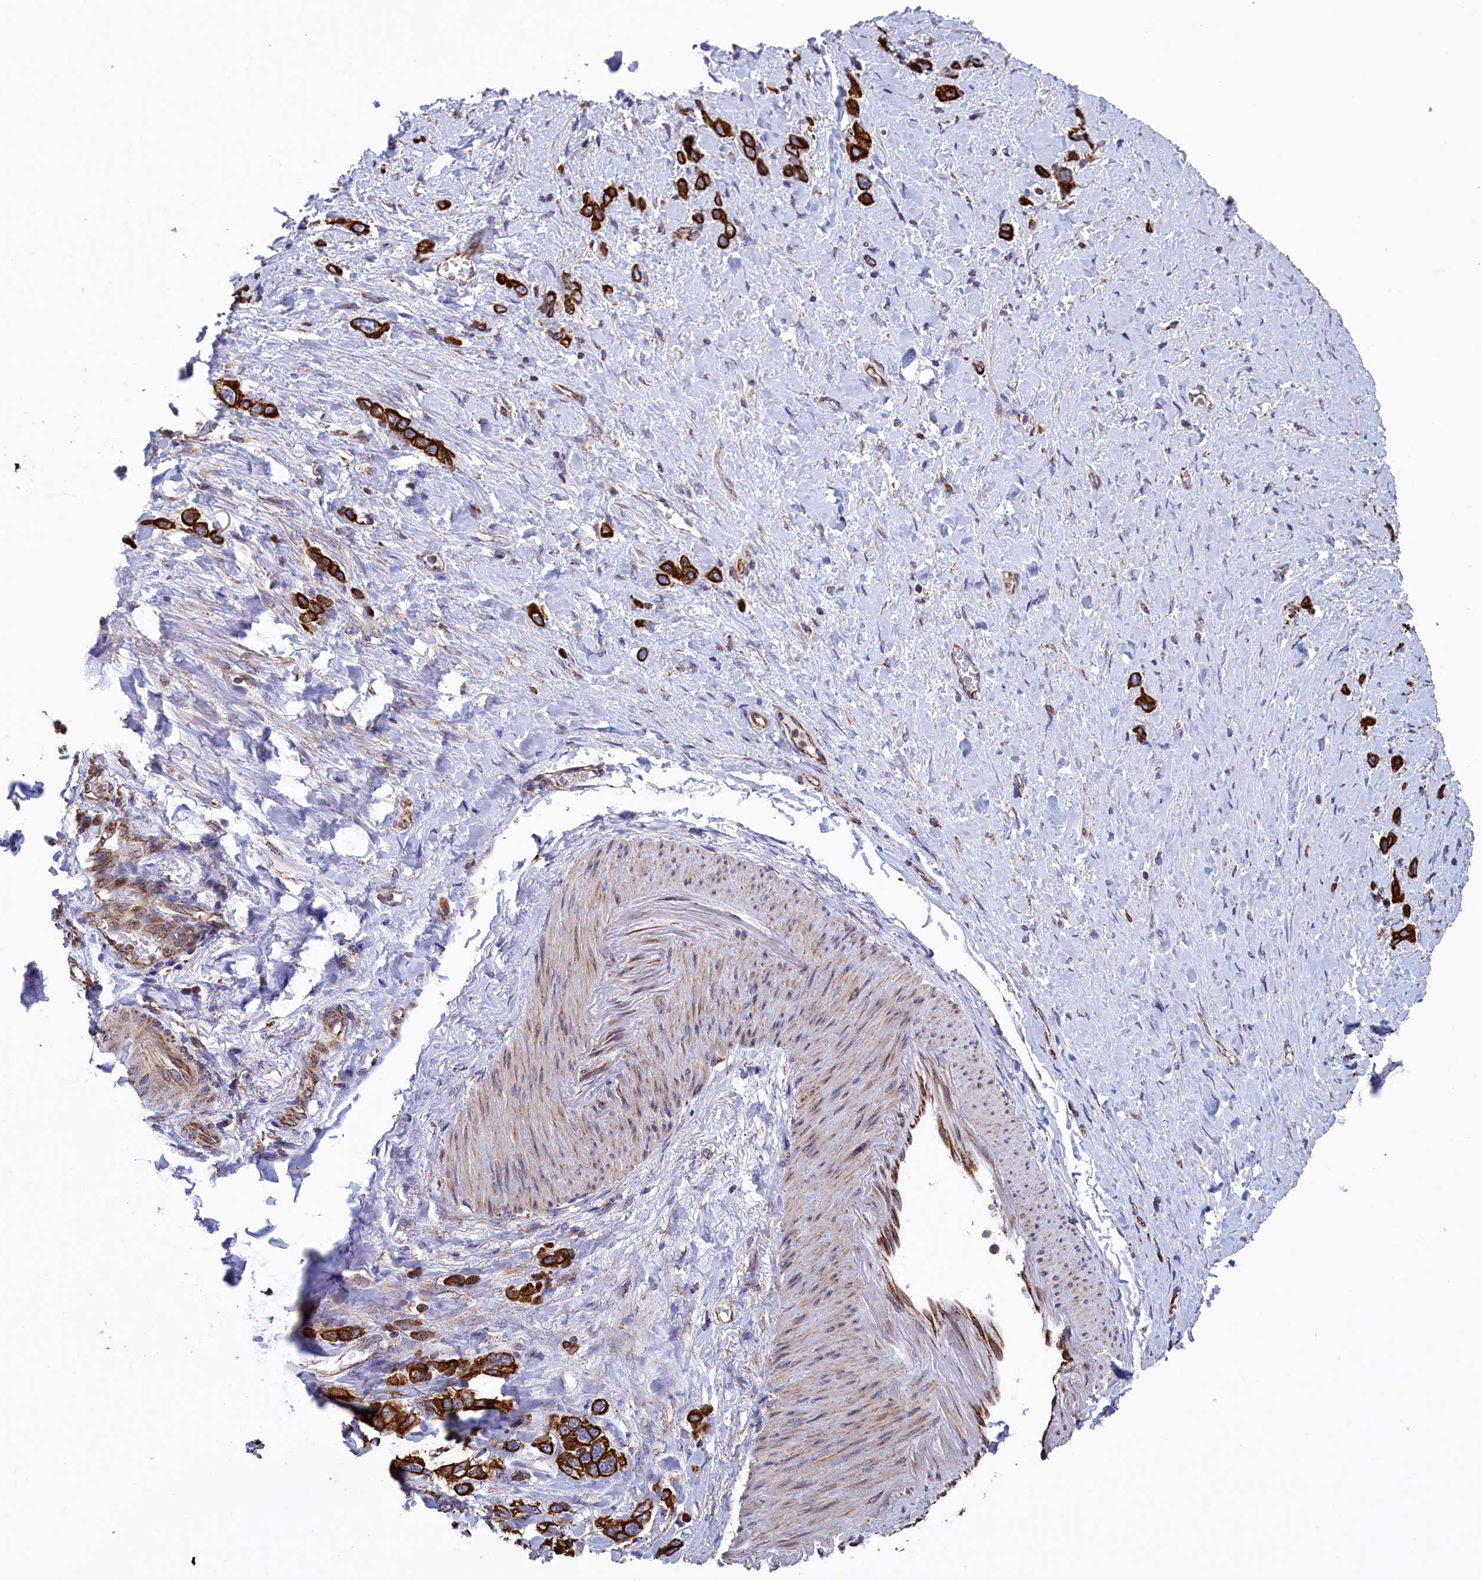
{"staining": {"intensity": "strong", "quantity": ">75%", "location": "cytoplasmic/membranous"}, "tissue": "stomach cancer", "cell_type": "Tumor cells", "image_type": "cancer", "snomed": [{"axis": "morphology", "description": "Adenocarcinoma, NOS"}, {"axis": "topography", "description": "Stomach"}], "caption": "Immunohistochemistry (IHC) photomicrograph of neoplastic tissue: human stomach cancer stained using immunohistochemistry displays high levels of strong protein expression localized specifically in the cytoplasmic/membranous of tumor cells, appearing as a cytoplasmic/membranous brown color.", "gene": "GATB", "patient": {"sex": "female", "age": 65}}